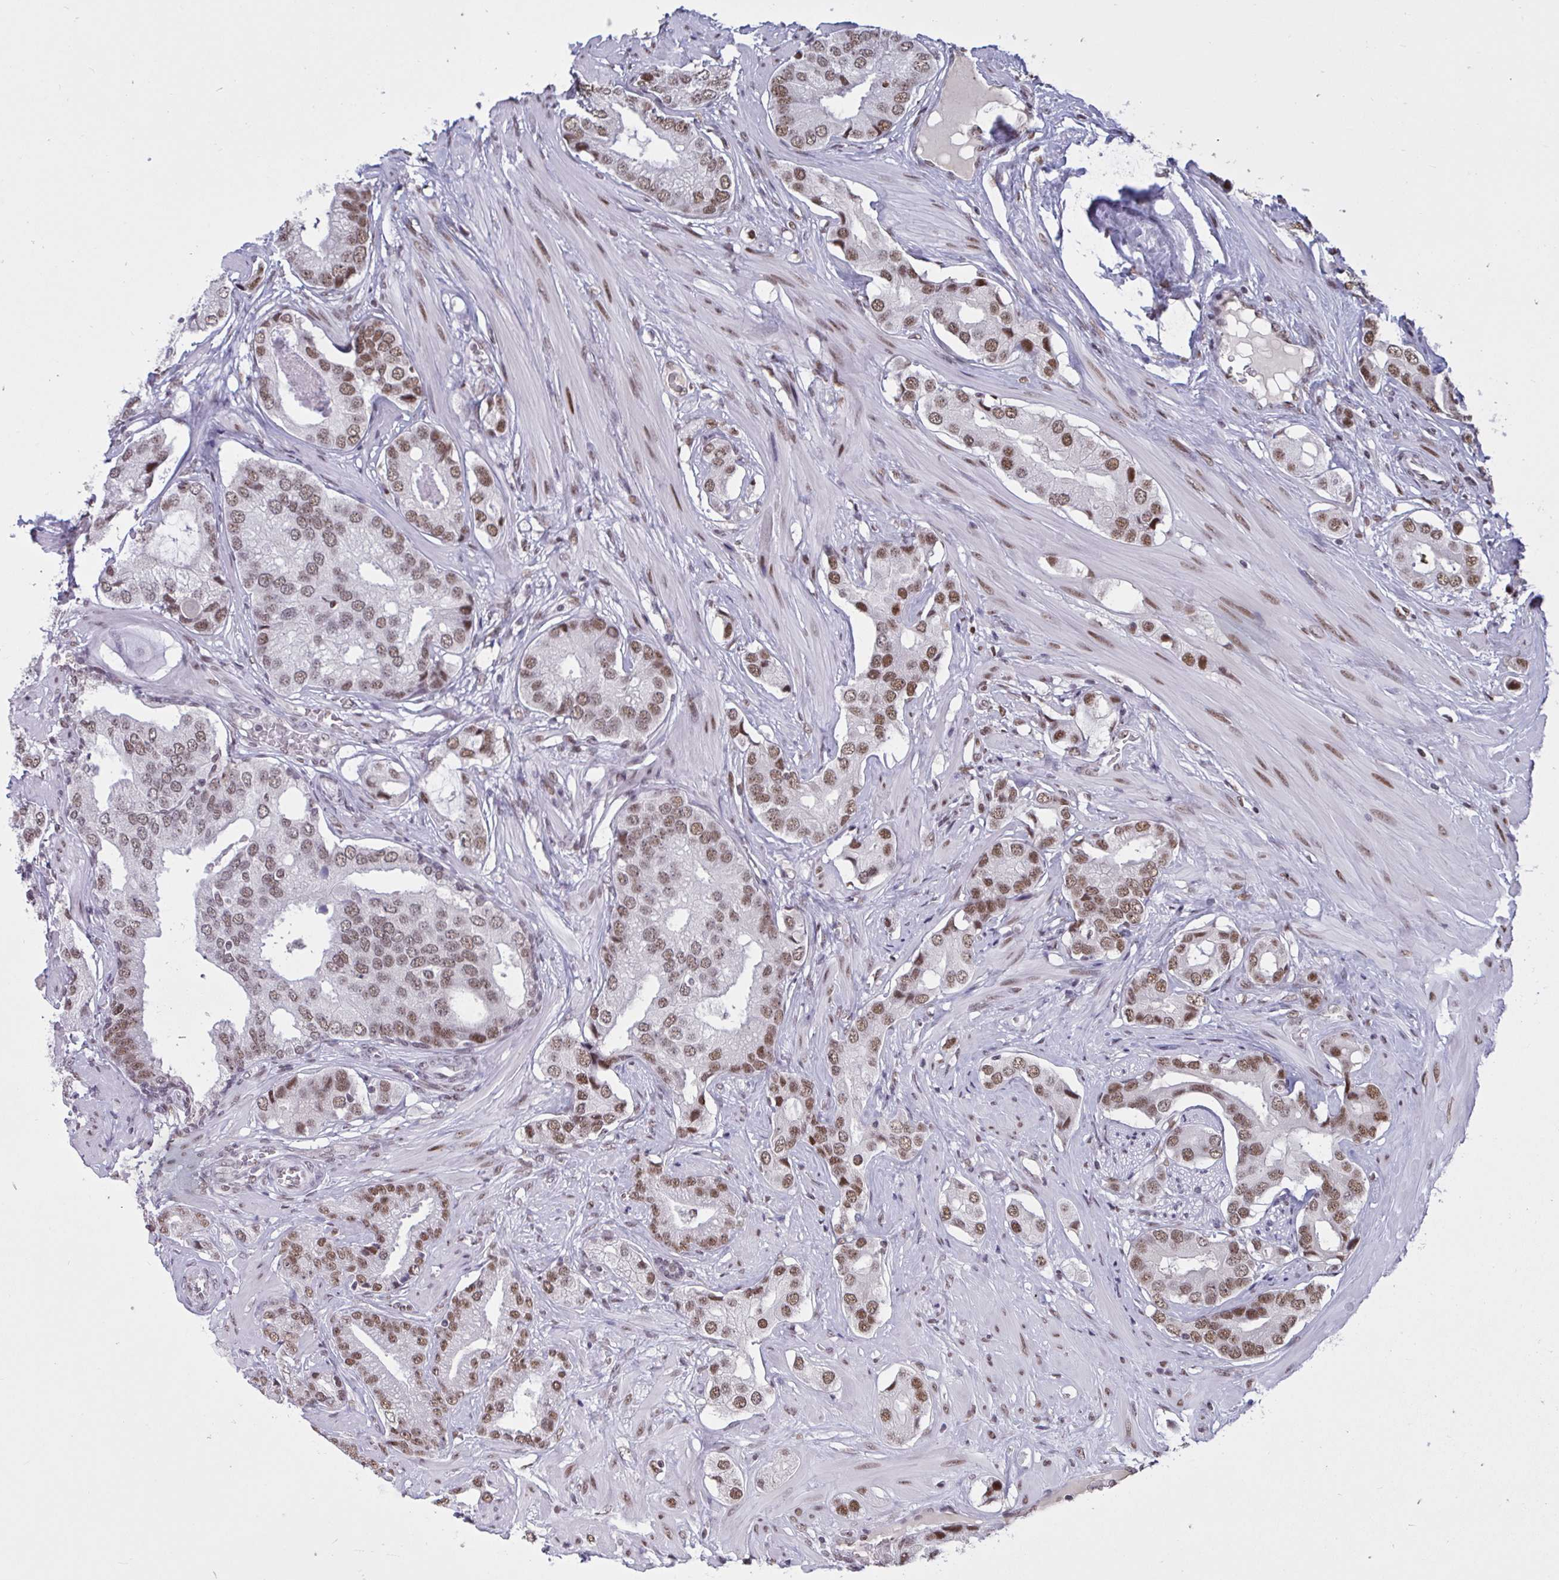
{"staining": {"intensity": "moderate", "quantity": ">75%", "location": "nuclear"}, "tissue": "prostate cancer", "cell_type": "Tumor cells", "image_type": "cancer", "snomed": [{"axis": "morphology", "description": "Adenocarcinoma, Low grade"}, {"axis": "topography", "description": "Prostate"}], "caption": "Immunohistochemistry (IHC) image of prostate cancer stained for a protein (brown), which shows medium levels of moderate nuclear staining in approximately >75% of tumor cells.", "gene": "CBFA2T2", "patient": {"sex": "male", "age": 61}}